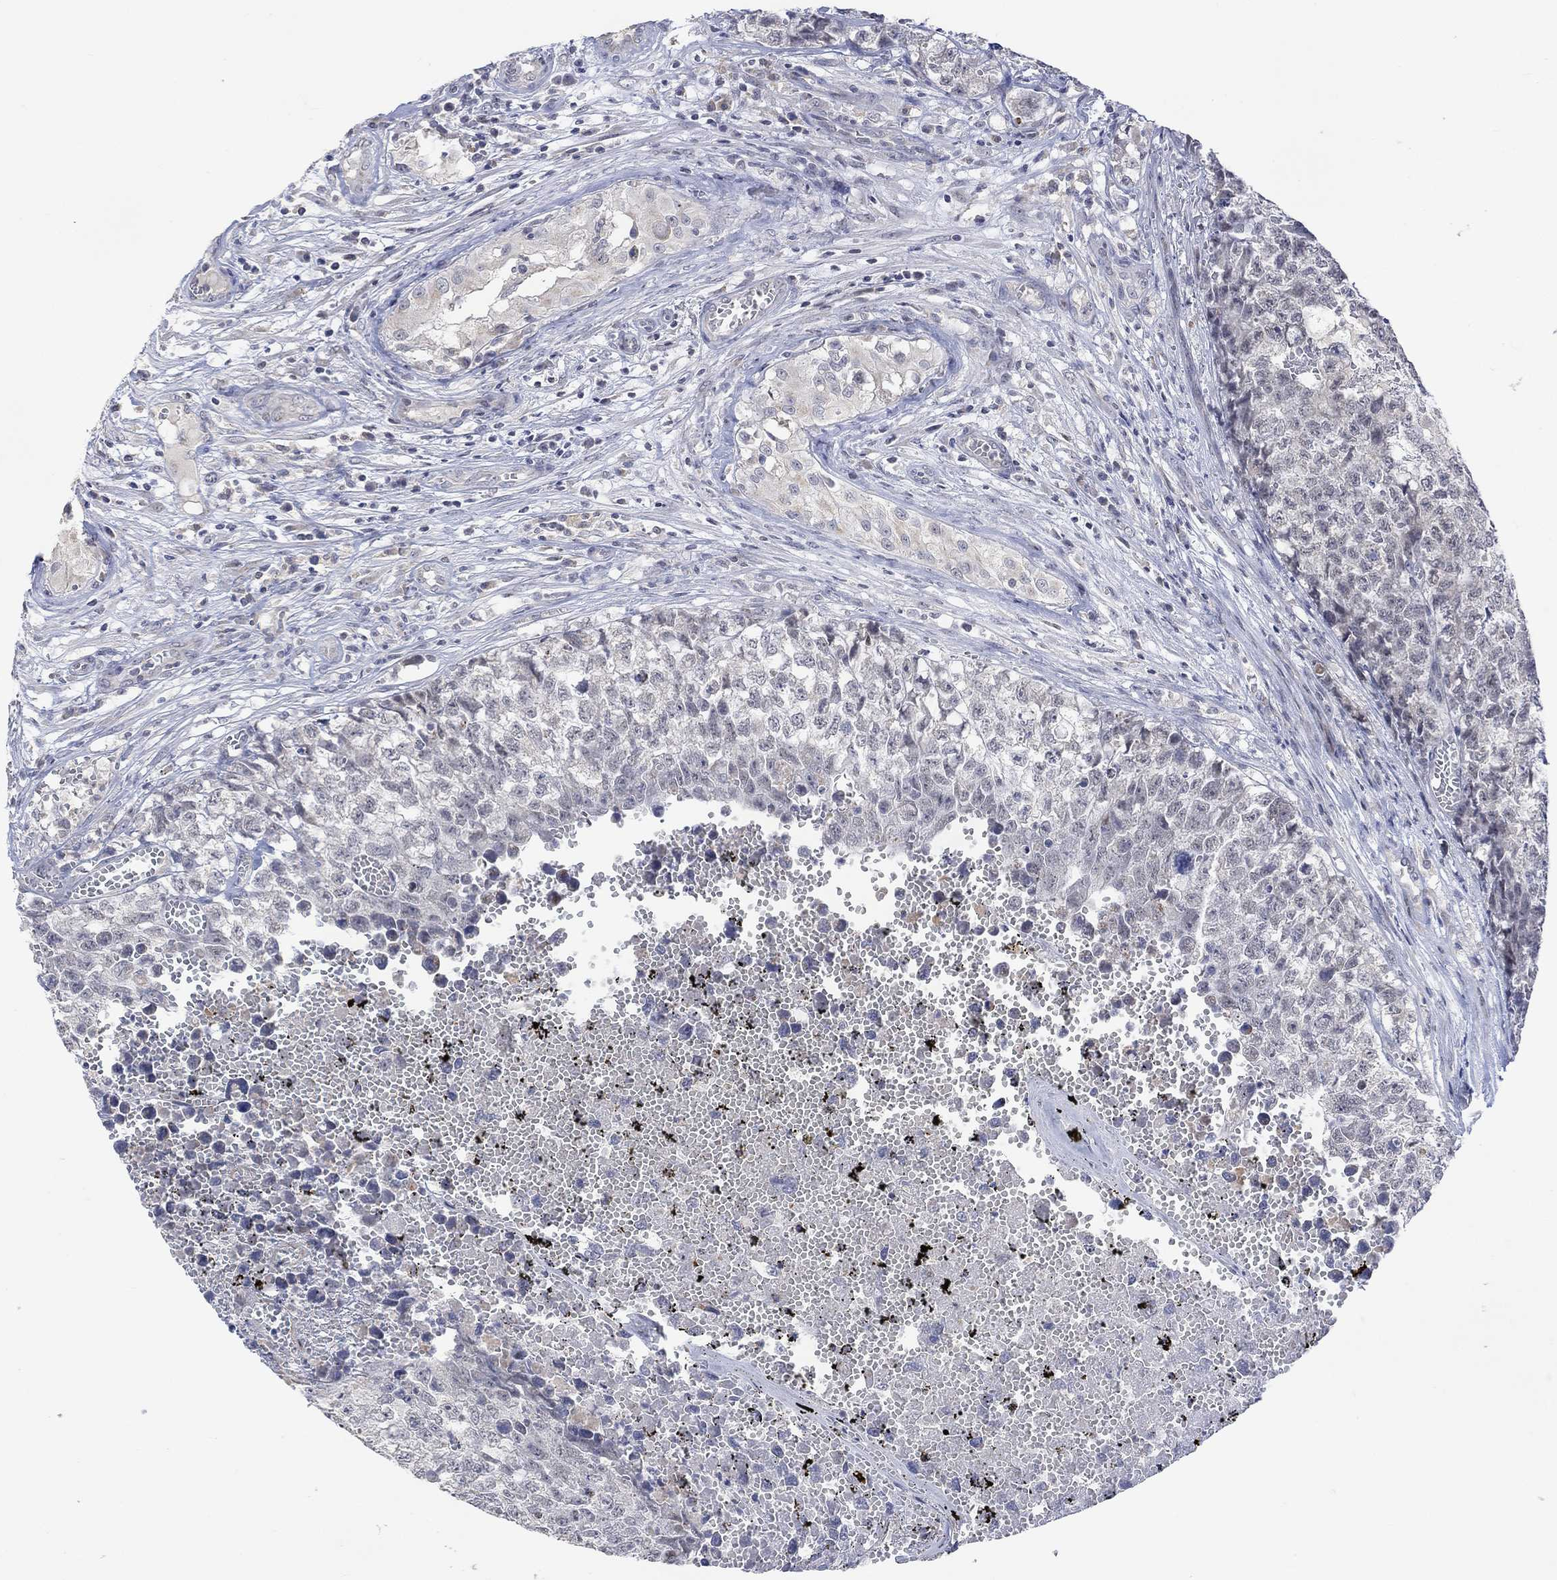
{"staining": {"intensity": "negative", "quantity": "none", "location": "none"}, "tissue": "testis cancer", "cell_type": "Tumor cells", "image_type": "cancer", "snomed": [{"axis": "morphology", "description": "Seminoma, NOS"}, {"axis": "morphology", "description": "Carcinoma, Embryonal, NOS"}, {"axis": "topography", "description": "Testis"}], "caption": "Tumor cells are negative for protein expression in human embryonal carcinoma (testis).", "gene": "SLC48A1", "patient": {"sex": "male", "age": 22}}